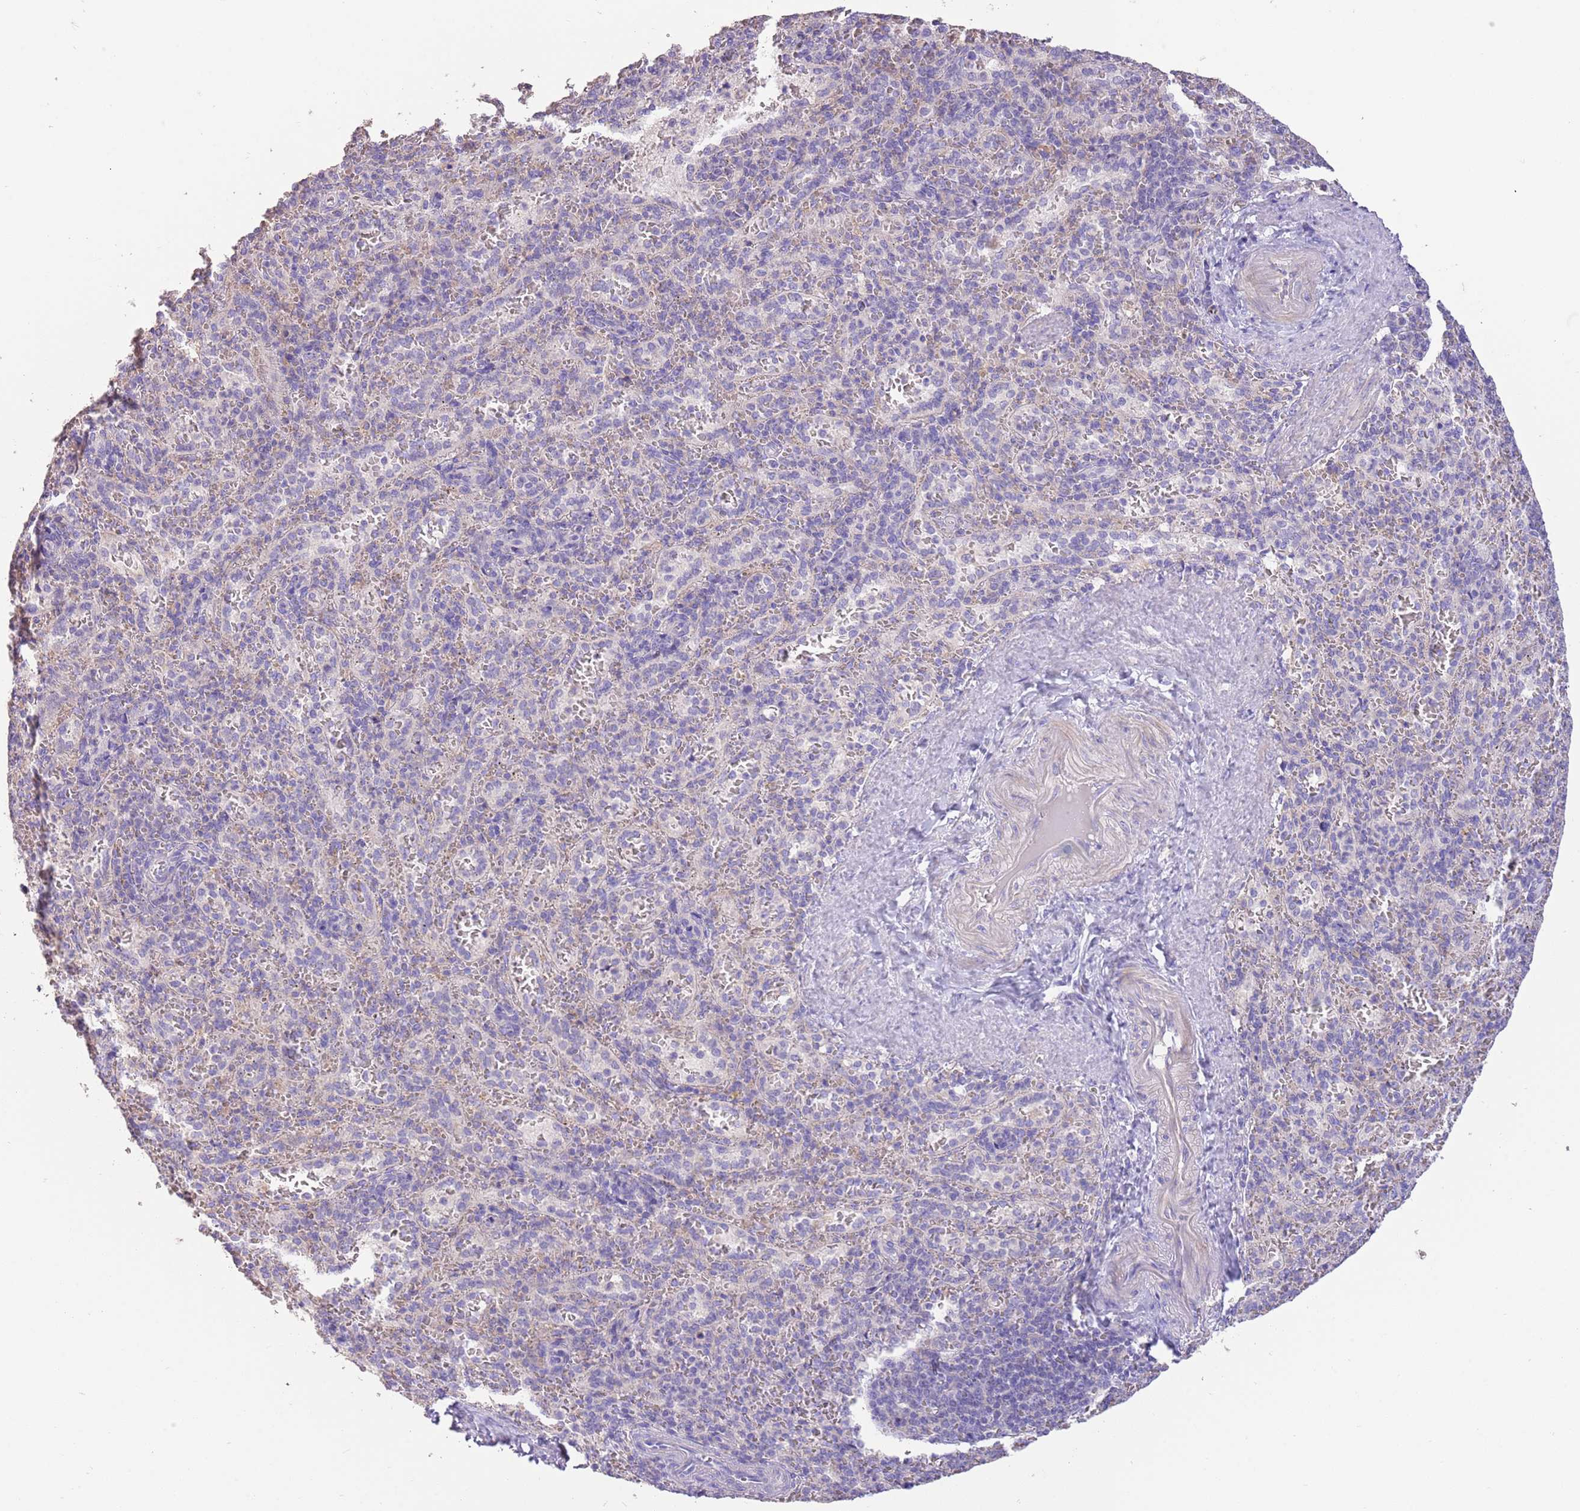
{"staining": {"intensity": "negative", "quantity": "none", "location": "none"}, "tissue": "spleen", "cell_type": "Cells in red pulp", "image_type": "normal", "snomed": [{"axis": "morphology", "description": "Normal tissue, NOS"}, {"axis": "topography", "description": "Spleen"}], "caption": "Protein analysis of unremarkable spleen exhibits no significant expression in cells in red pulp.", "gene": "SFTPA1", "patient": {"sex": "female", "age": 21}}